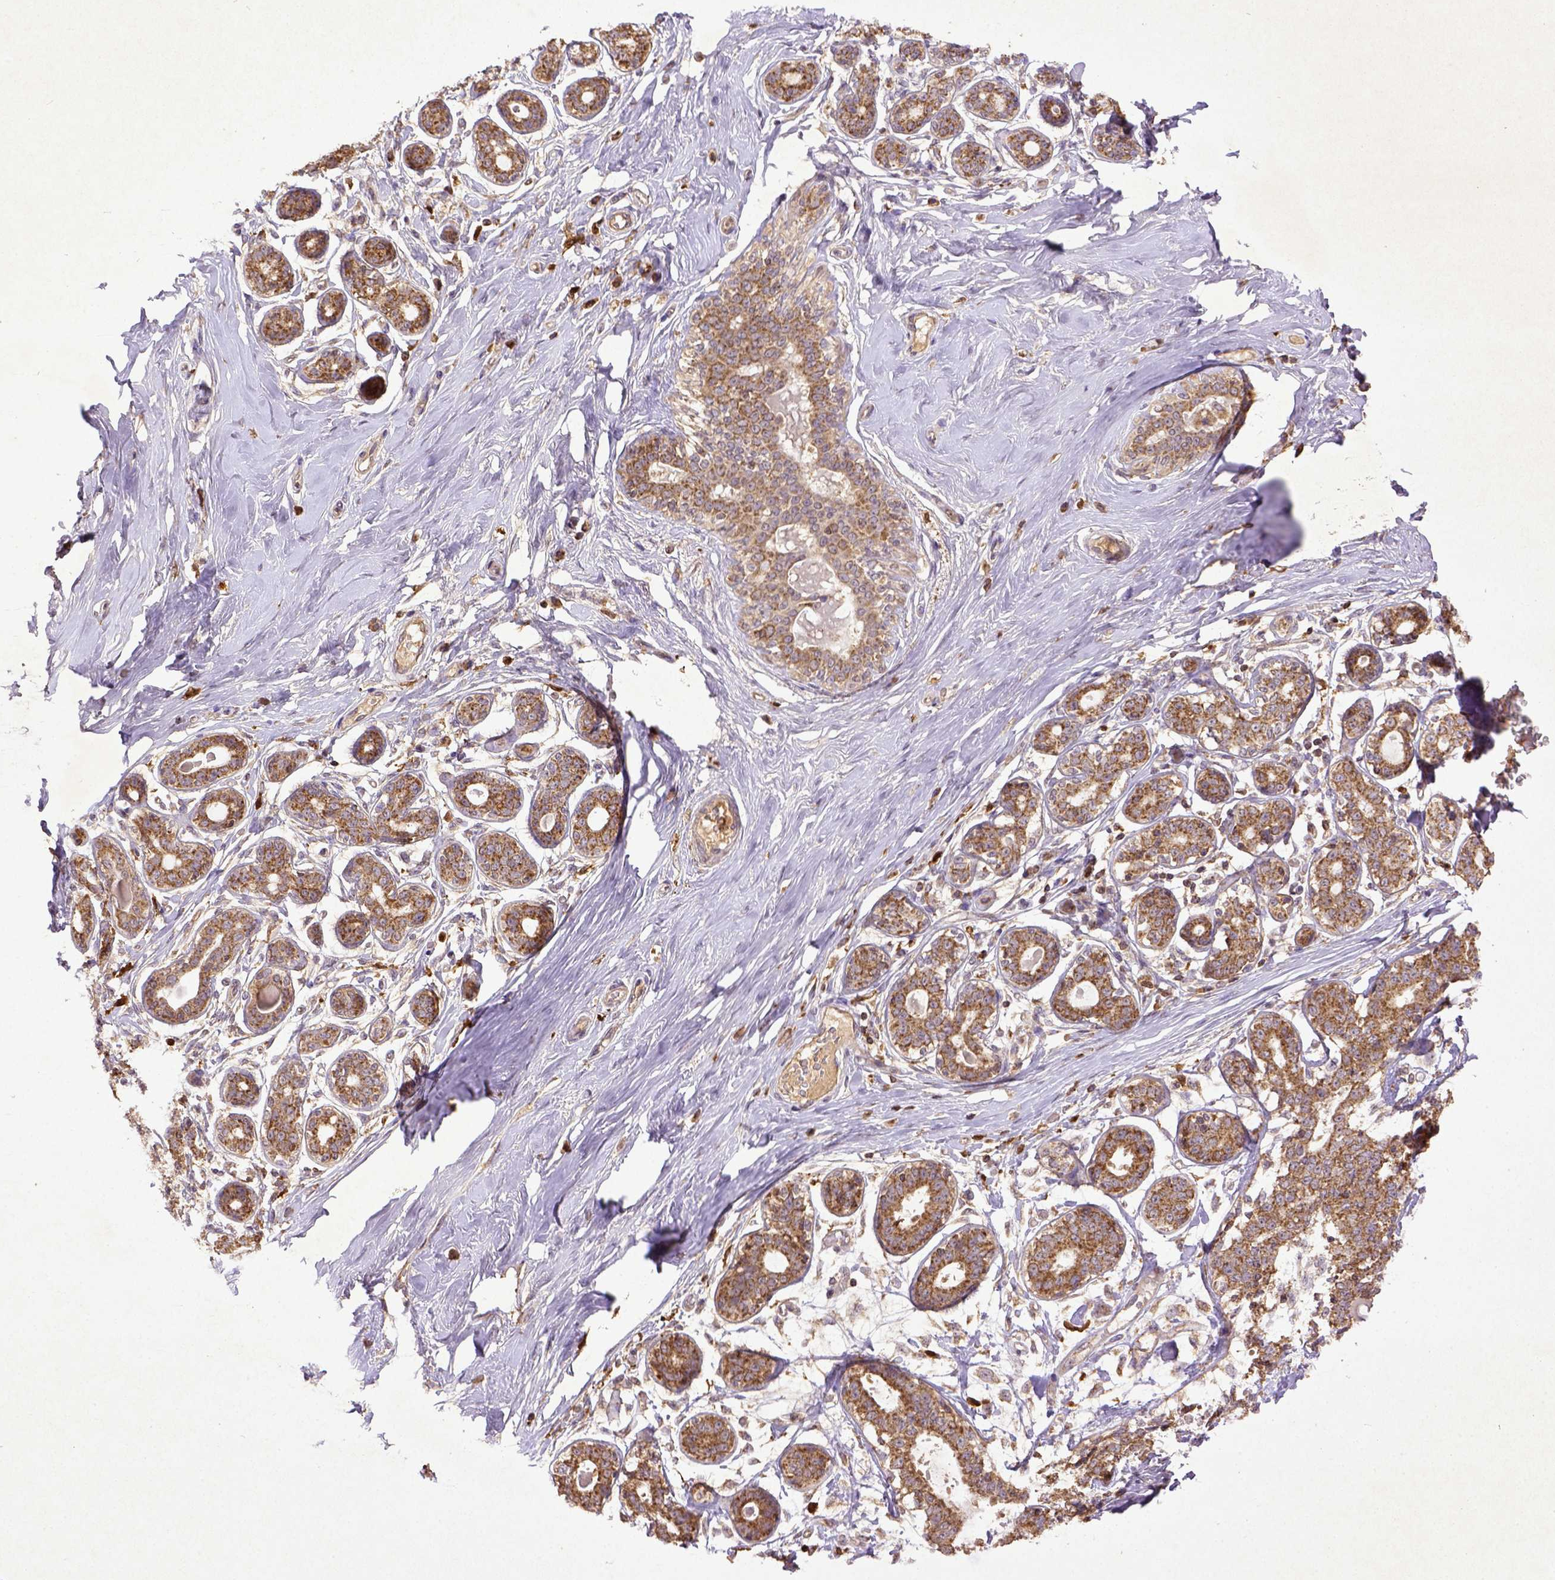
{"staining": {"intensity": "moderate", "quantity": ">75%", "location": "cytoplasmic/membranous"}, "tissue": "breast", "cell_type": "Adipocytes", "image_type": "normal", "snomed": [{"axis": "morphology", "description": "Normal tissue, NOS"}, {"axis": "topography", "description": "Skin"}, {"axis": "topography", "description": "Breast"}], "caption": "Breast stained with immunohistochemistry (IHC) exhibits moderate cytoplasmic/membranous staining in about >75% of adipocytes. (DAB (3,3'-diaminobenzidine) IHC, brown staining for protein, blue staining for nuclei).", "gene": "MT", "patient": {"sex": "female", "age": 43}}